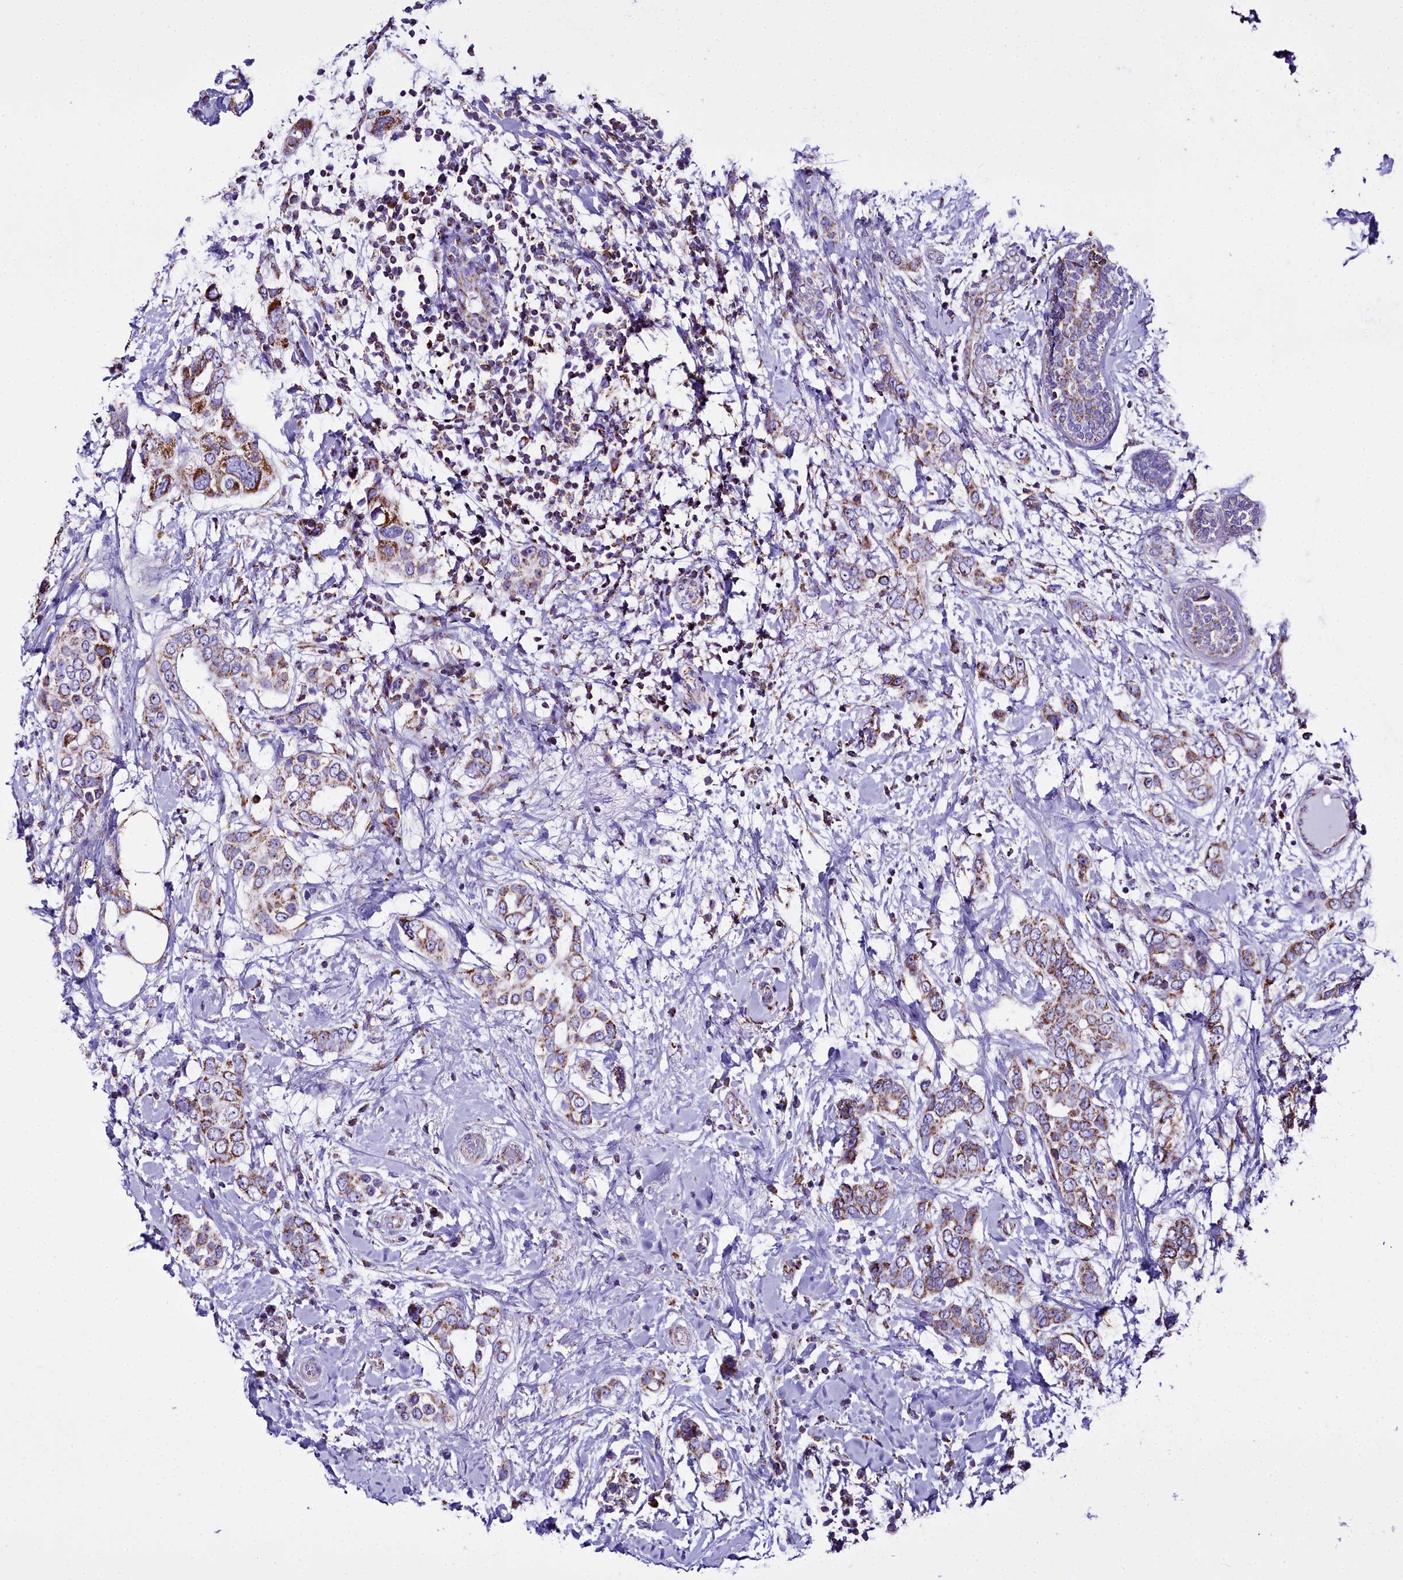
{"staining": {"intensity": "moderate", "quantity": "25%-75%", "location": "cytoplasmic/membranous"}, "tissue": "breast cancer", "cell_type": "Tumor cells", "image_type": "cancer", "snomed": [{"axis": "morphology", "description": "Lobular carcinoma"}, {"axis": "topography", "description": "Breast"}], "caption": "Human breast lobular carcinoma stained with a brown dye displays moderate cytoplasmic/membranous positive expression in approximately 25%-75% of tumor cells.", "gene": "WDFY3", "patient": {"sex": "female", "age": 51}}